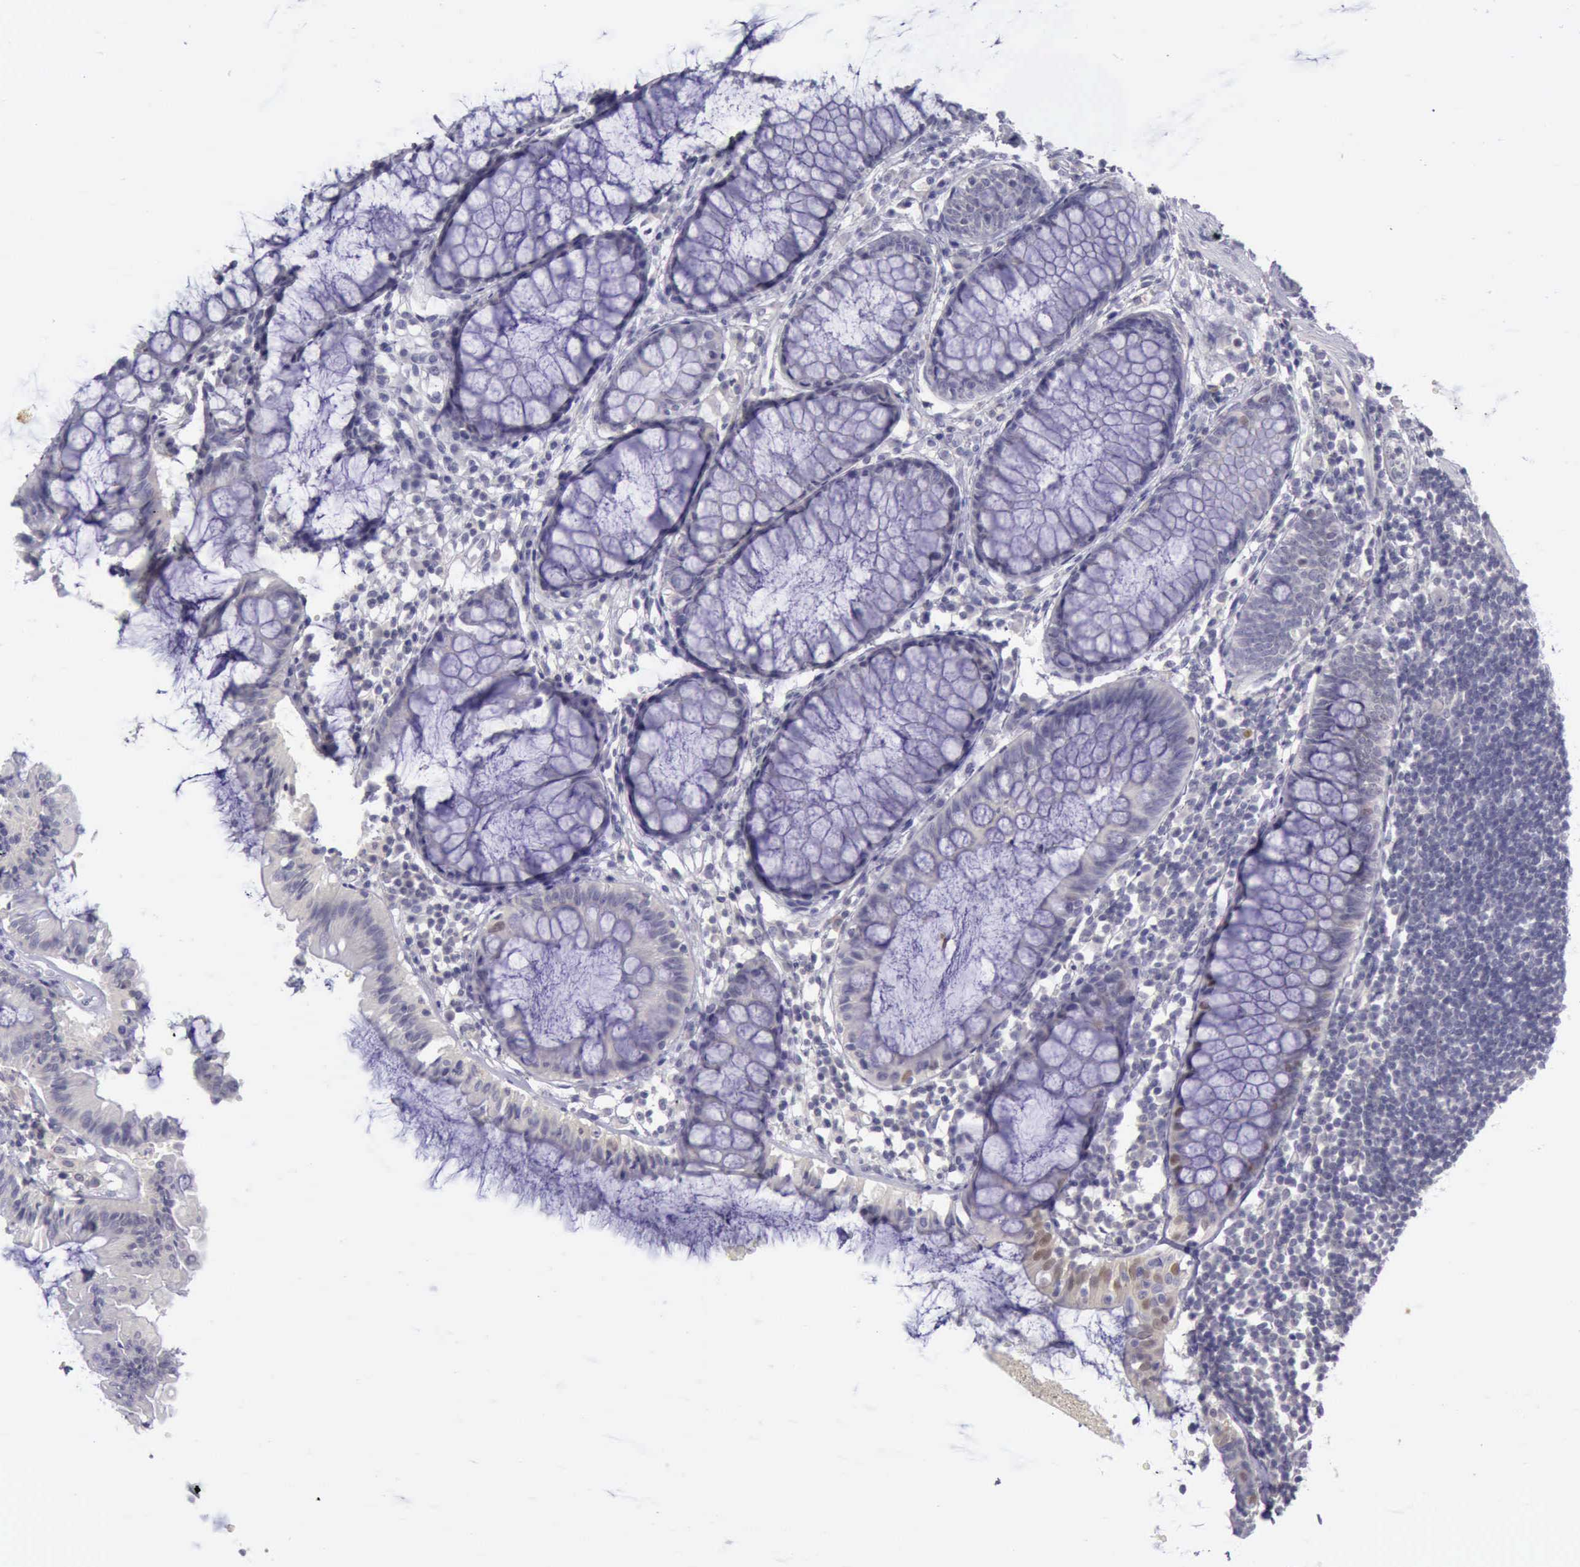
{"staining": {"intensity": "negative", "quantity": "none", "location": "none"}, "tissue": "rectum", "cell_type": "Glandular cells", "image_type": "normal", "snomed": [{"axis": "morphology", "description": "Normal tissue, NOS"}, {"axis": "topography", "description": "Rectum"}], "caption": "This is a micrograph of immunohistochemistry (IHC) staining of normal rectum, which shows no positivity in glandular cells. (DAB (3,3'-diaminobenzidine) IHC, high magnification).", "gene": "ARNT2", "patient": {"sex": "female", "age": 66}}